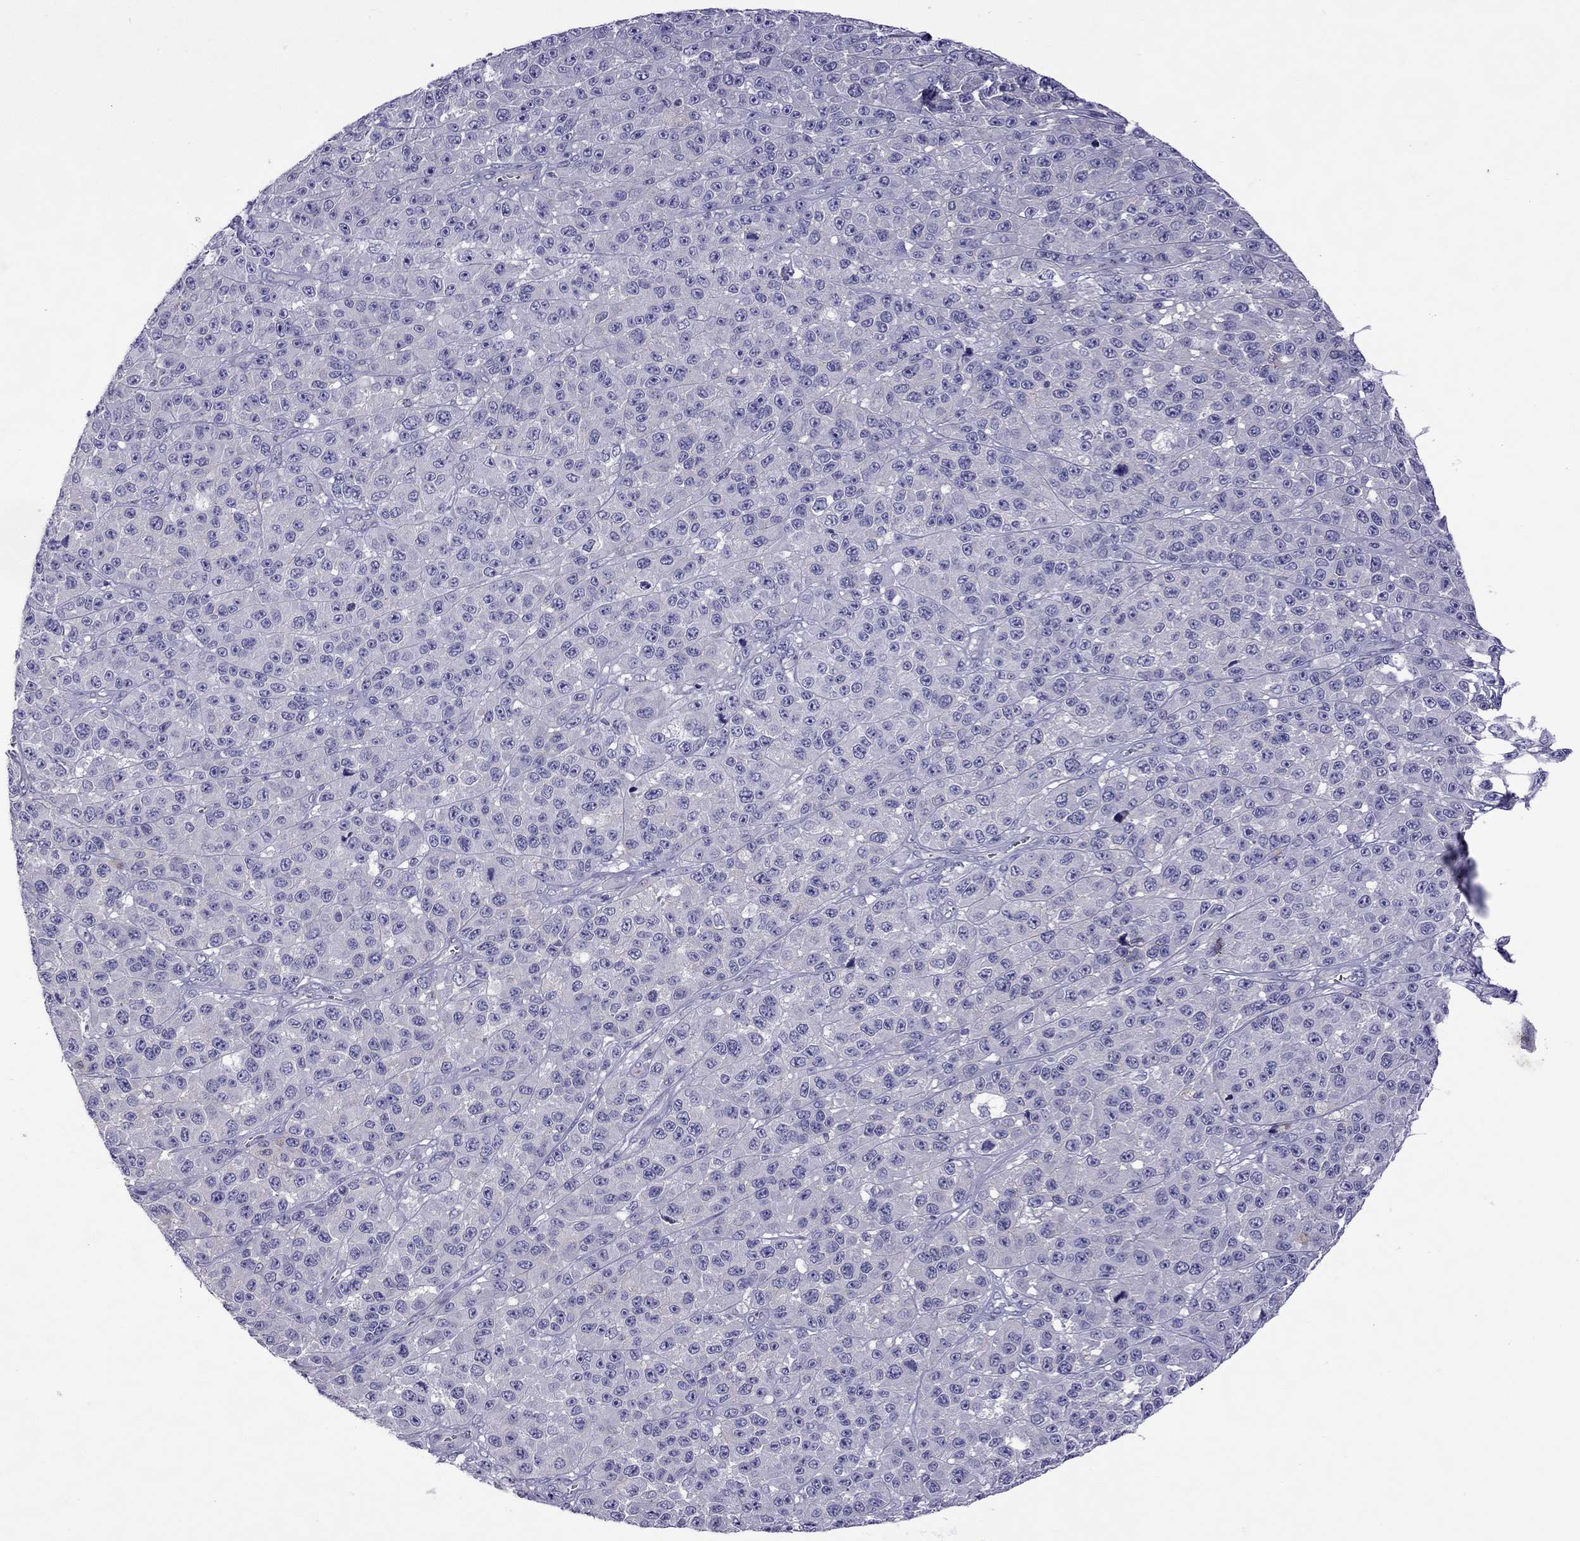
{"staining": {"intensity": "negative", "quantity": "none", "location": "none"}, "tissue": "melanoma", "cell_type": "Tumor cells", "image_type": "cancer", "snomed": [{"axis": "morphology", "description": "Malignant melanoma, NOS"}, {"axis": "topography", "description": "Skin"}], "caption": "DAB immunohistochemical staining of melanoma exhibits no significant staining in tumor cells.", "gene": "MYL11", "patient": {"sex": "female", "age": 58}}